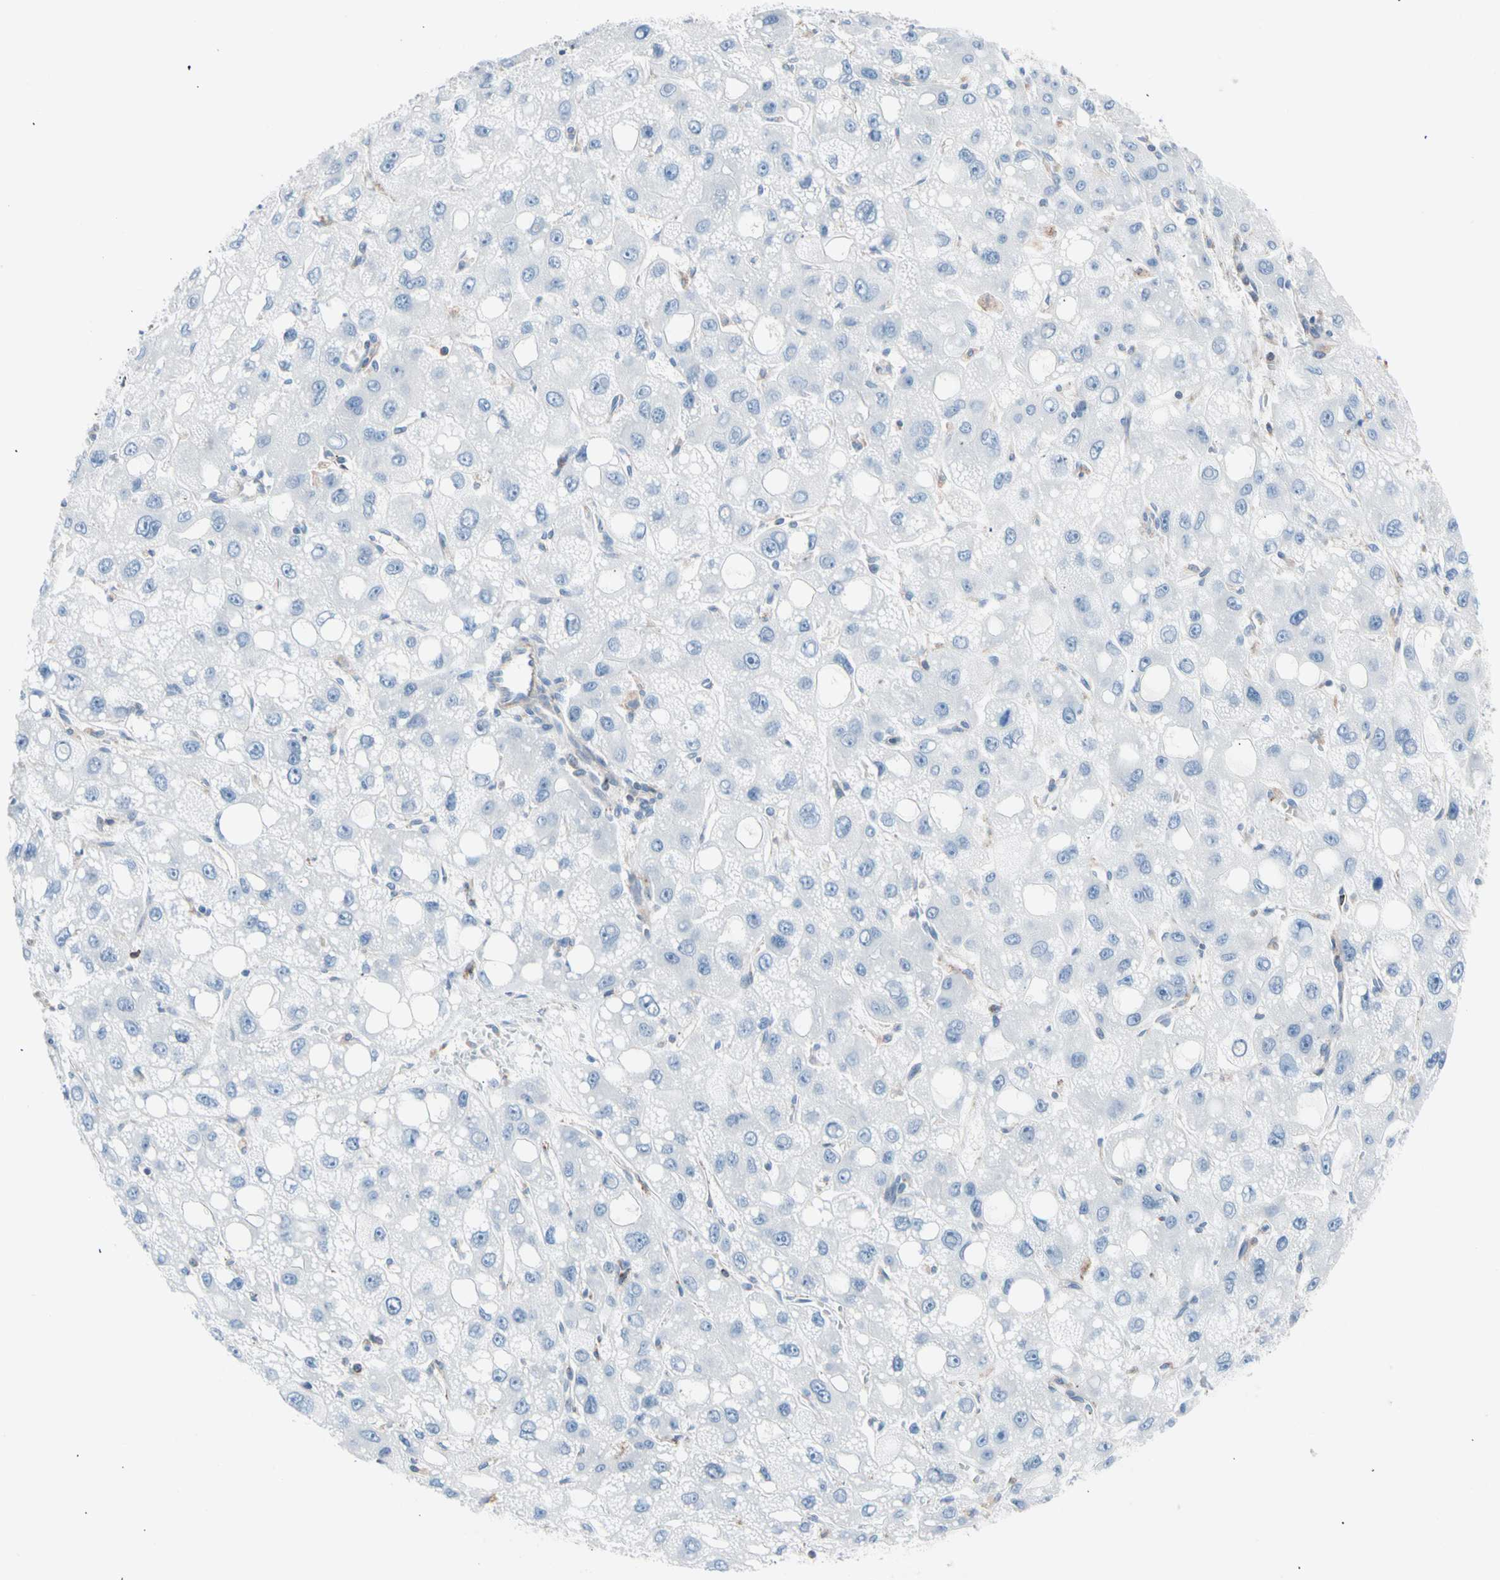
{"staining": {"intensity": "negative", "quantity": "none", "location": "none"}, "tissue": "liver cancer", "cell_type": "Tumor cells", "image_type": "cancer", "snomed": [{"axis": "morphology", "description": "Carcinoma, Hepatocellular, NOS"}, {"axis": "topography", "description": "Liver"}], "caption": "Liver hepatocellular carcinoma was stained to show a protein in brown. There is no significant expression in tumor cells.", "gene": "HK1", "patient": {"sex": "male", "age": 55}}